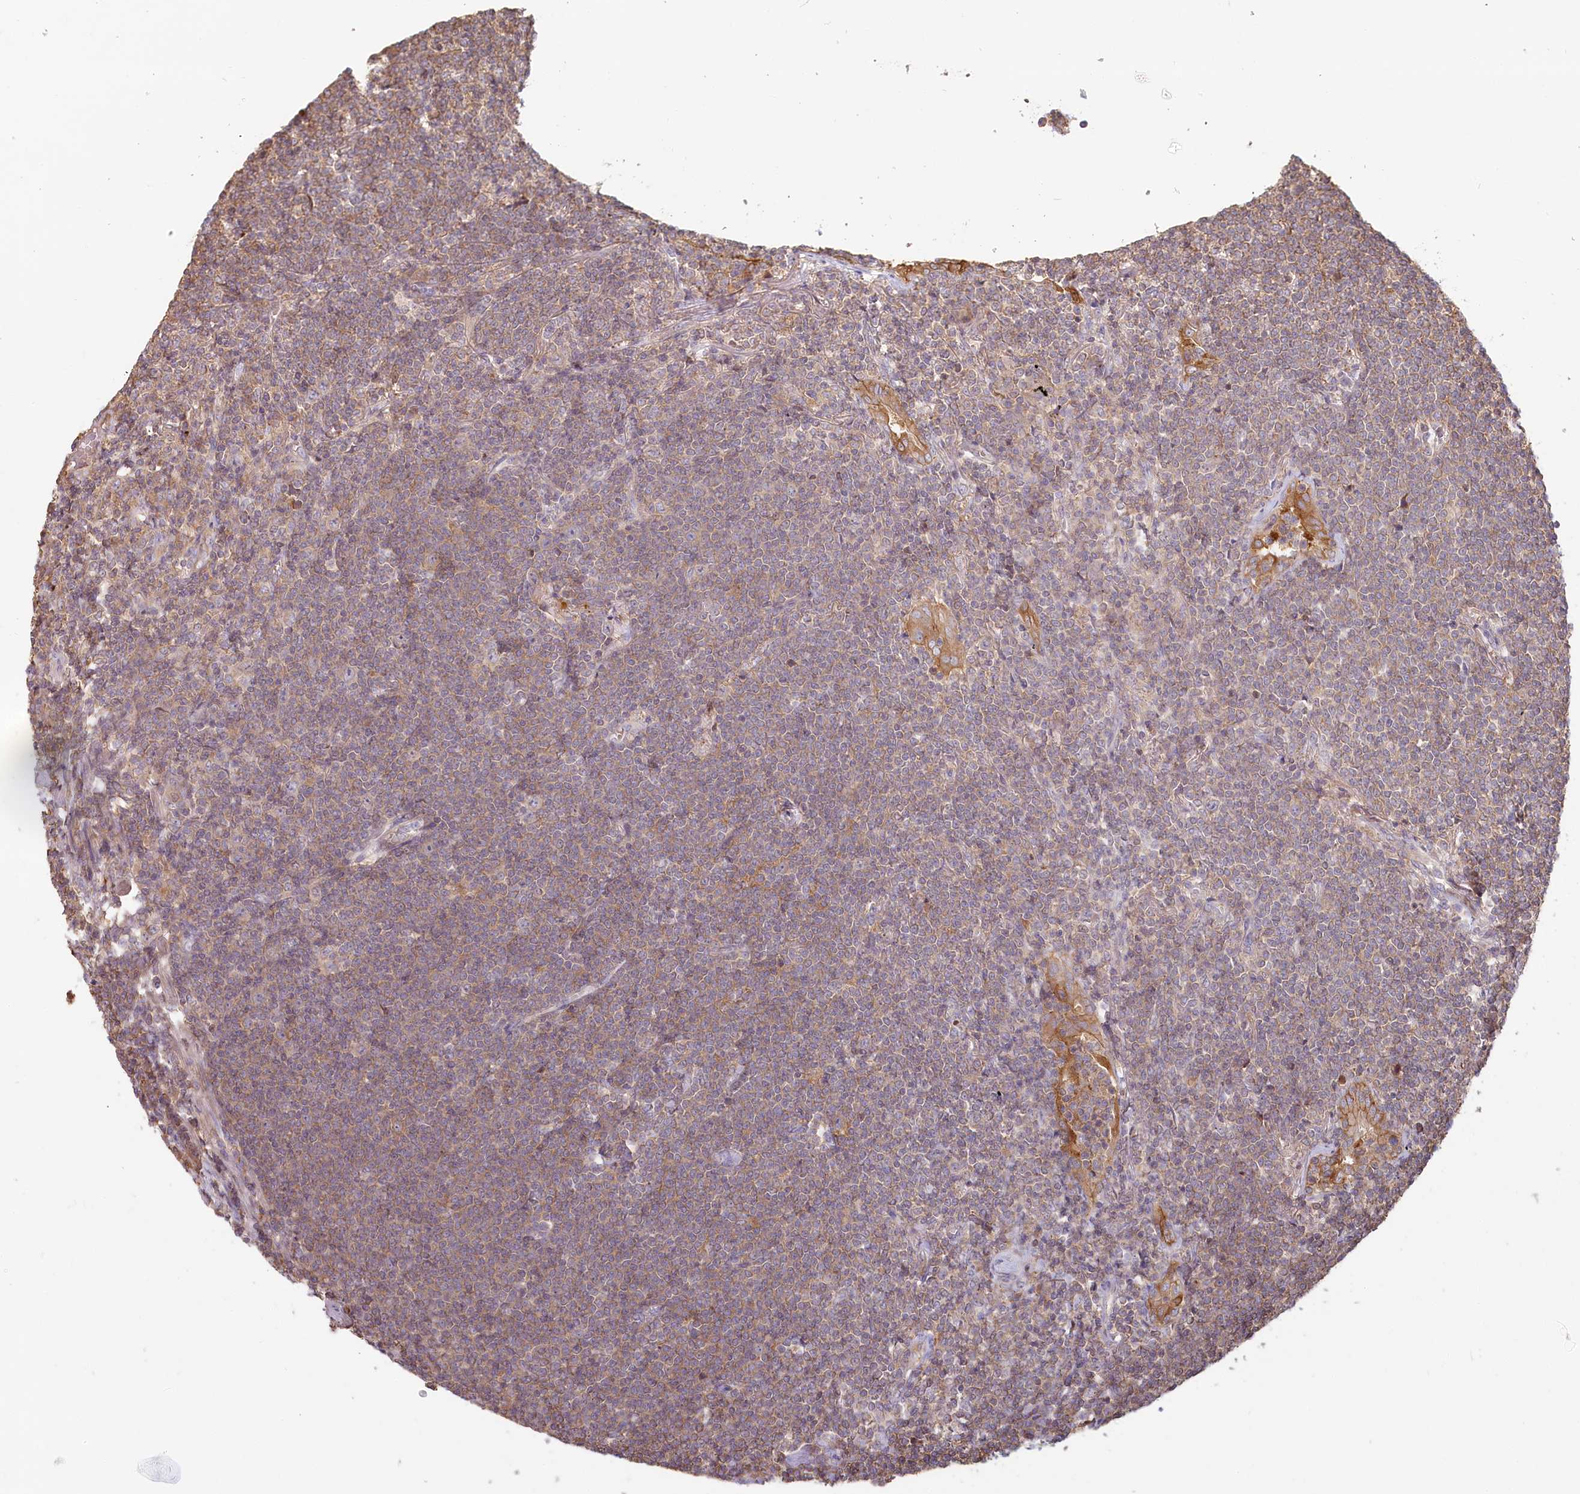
{"staining": {"intensity": "weak", "quantity": "25%-75%", "location": "cytoplasmic/membranous"}, "tissue": "lymphoma", "cell_type": "Tumor cells", "image_type": "cancer", "snomed": [{"axis": "morphology", "description": "Malignant lymphoma, non-Hodgkin's type, Low grade"}, {"axis": "topography", "description": "Lung"}], "caption": "Lymphoma stained for a protein shows weak cytoplasmic/membranous positivity in tumor cells.", "gene": "HAL", "patient": {"sex": "female", "age": 71}}